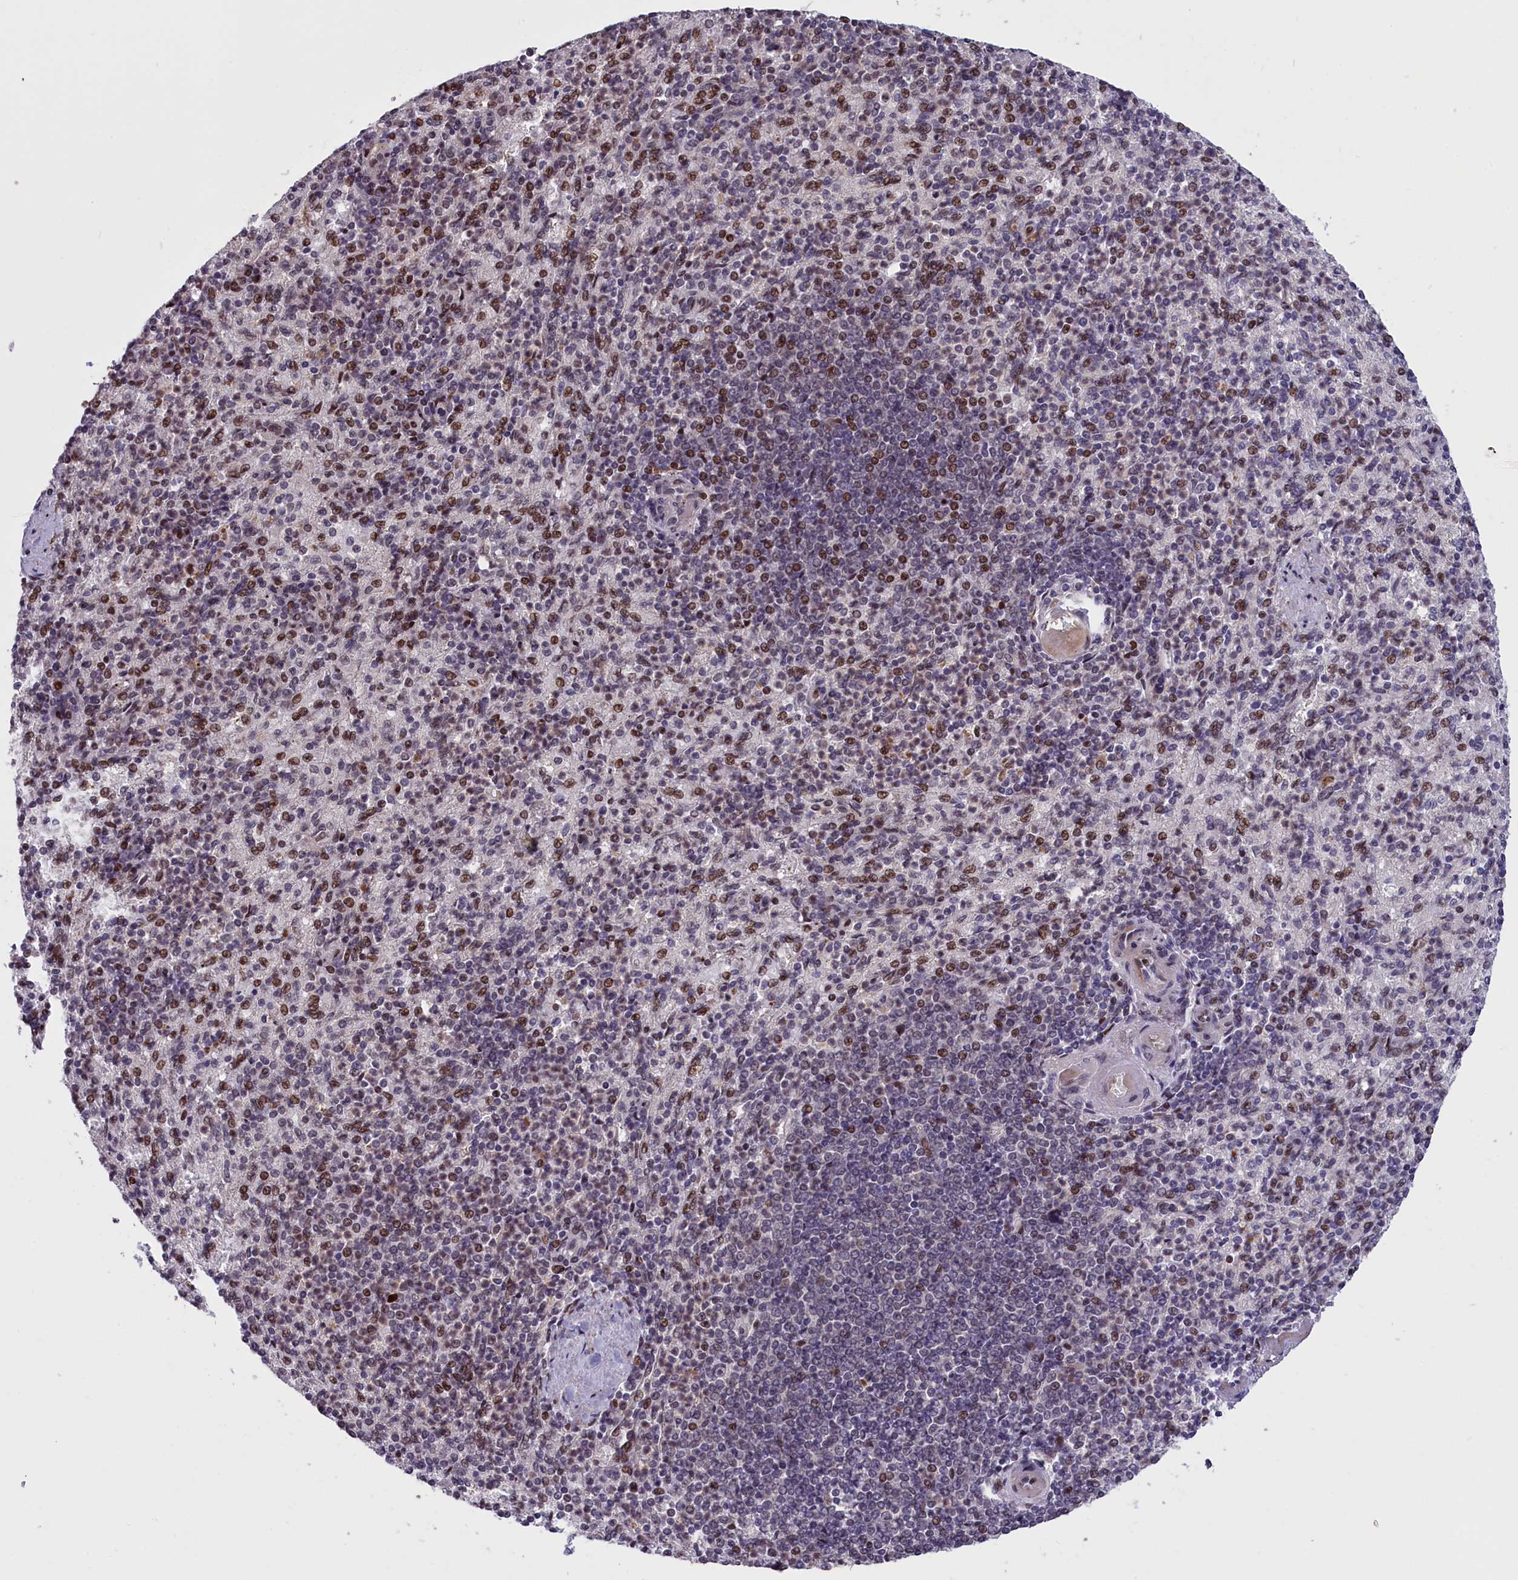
{"staining": {"intensity": "moderate", "quantity": "25%-75%", "location": "nuclear"}, "tissue": "spleen", "cell_type": "Cells in red pulp", "image_type": "normal", "snomed": [{"axis": "morphology", "description": "Normal tissue, NOS"}, {"axis": "topography", "description": "Spleen"}], "caption": "High-power microscopy captured an IHC histopathology image of normal spleen, revealing moderate nuclear staining in about 25%-75% of cells in red pulp. Ihc stains the protein in brown and the nuclei are stained blue.", "gene": "RELB", "patient": {"sex": "female", "age": 74}}